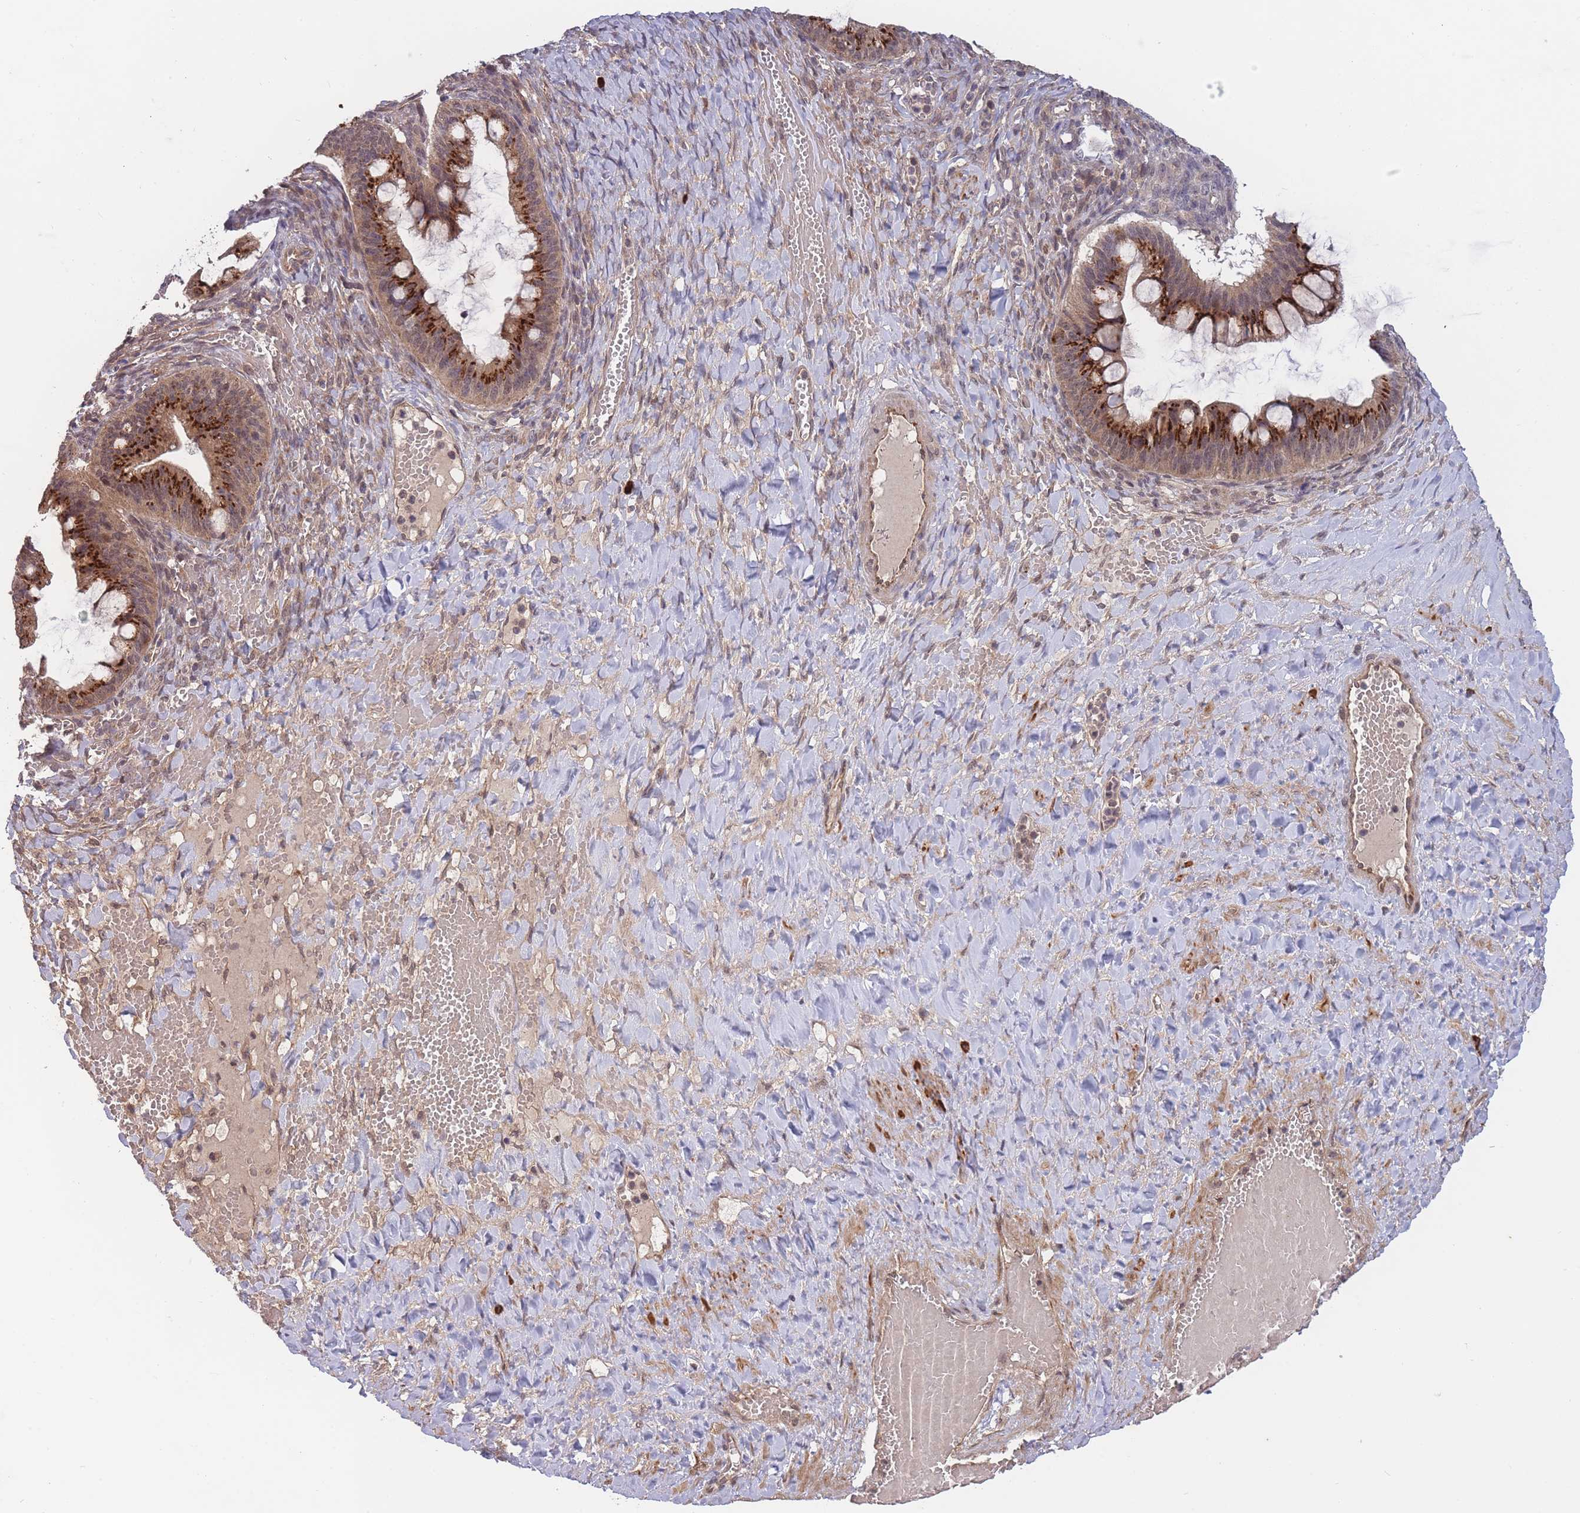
{"staining": {"intensity": "strong", "quantity": "25%-75%", "location": "cytoplasmic/membranous,nuclear"}, "tissue": "ovarian cancer", "cell_type": "Tumor cells", "image_type": "cancer", "snomed": [{"axis": "morphology", "description": "Cystadenocarcinoma, mucinous, NOS"}, {"axis": "topography", "description": "Ovary"}], "caption": "Tumor cells reveal high levels of strong cytoplasmic/membranous and nuclear positivity in approximately 25%-75% of cells in mucinous cystadenocarcinoma (ovarian).", "gene": "SMC6", "patient": {"sex": "female", "age": 73}}